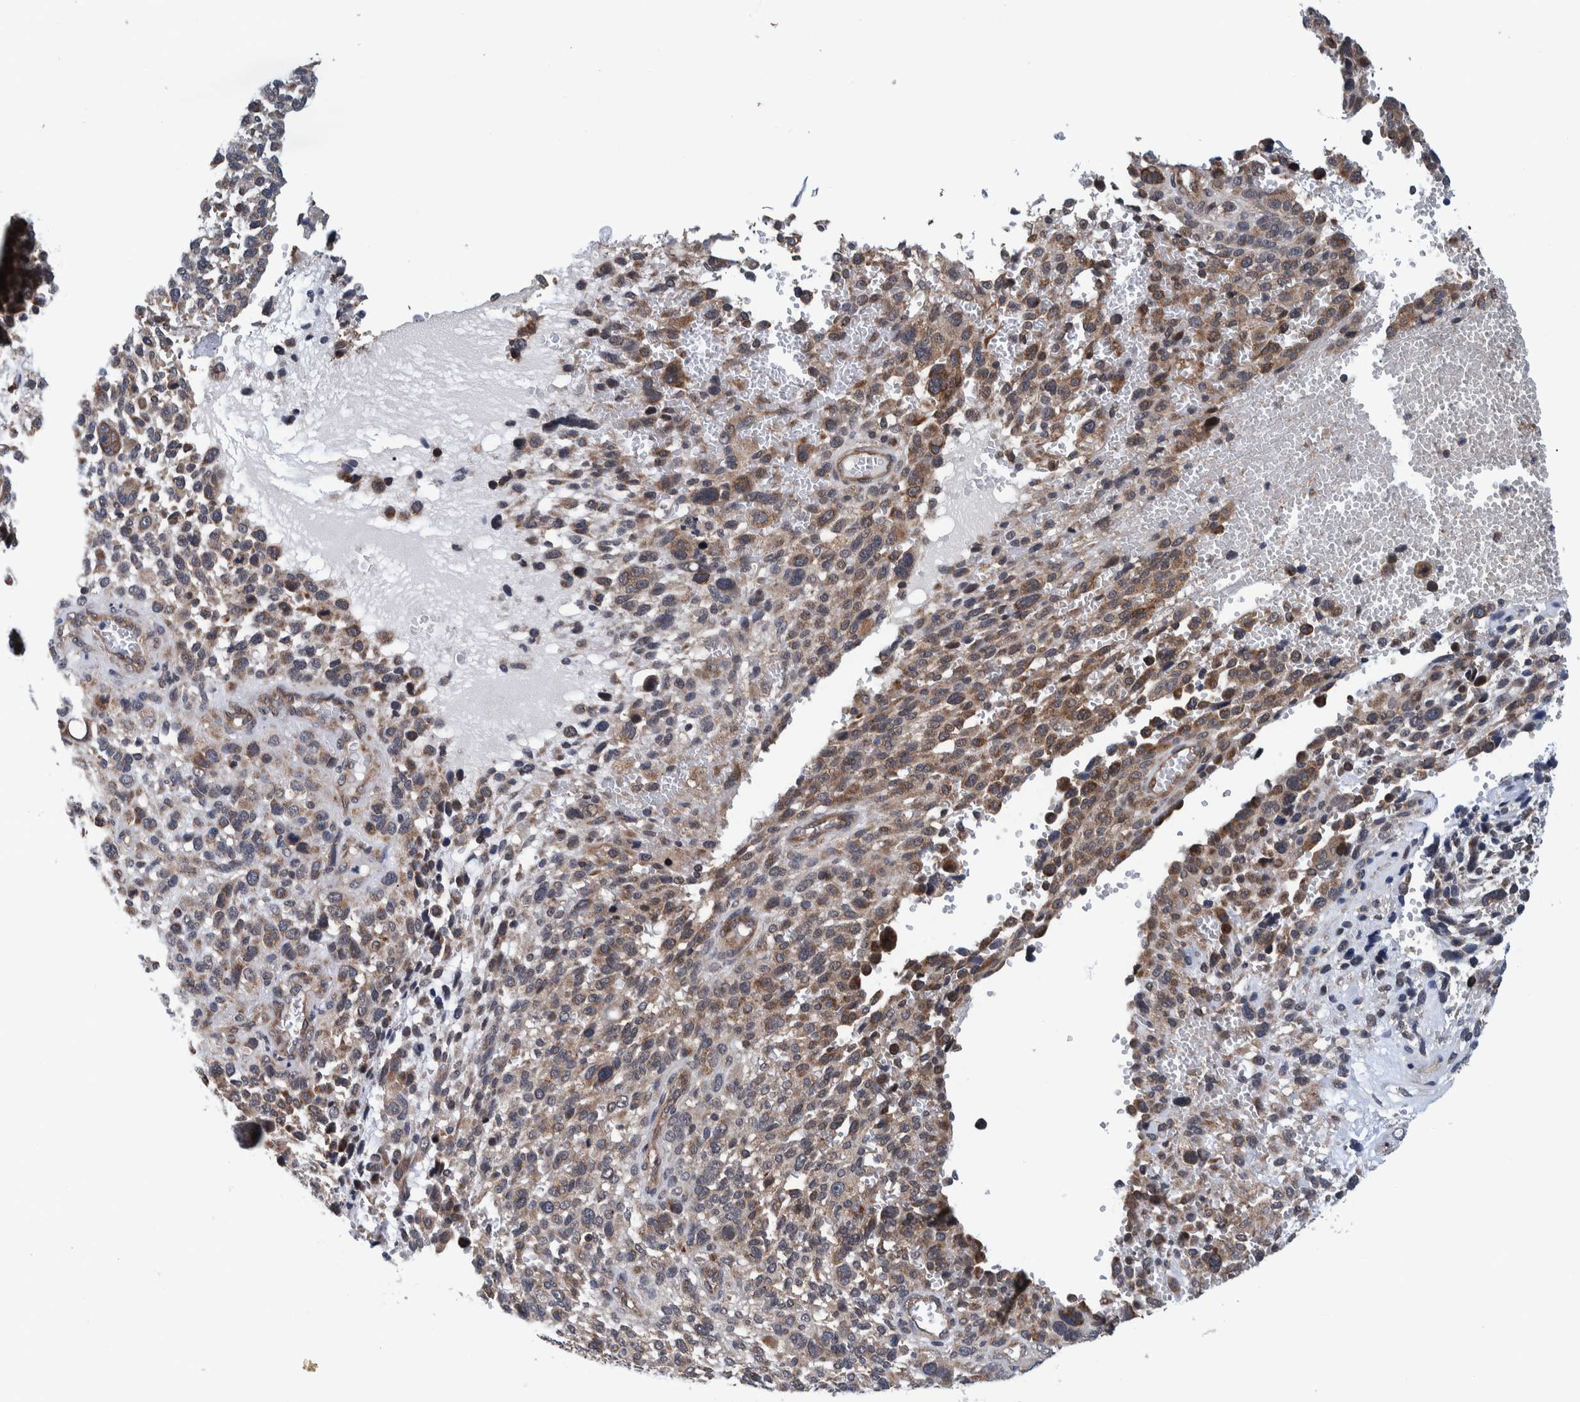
{"staining": {"intensity": "moderate", "quantity": ">75%", "location": "cytoplasmic/membranous"}, "tissue": "melanoma", "cell_type": "Tumor cells", "image_type": "cancer", "snomed": [{"axis": "morphology", "description": "Malignant melanoma, NOS"}, {"axis": "topography", "description": "Skin"}], "caption": "Protein staining of malignant melanoma tissue displays moderate cytoplasmic/membranous staining in about >75% of tumor cells.", "gene": "MRPS7", "patient": {"sex": "female", "age": 55}}